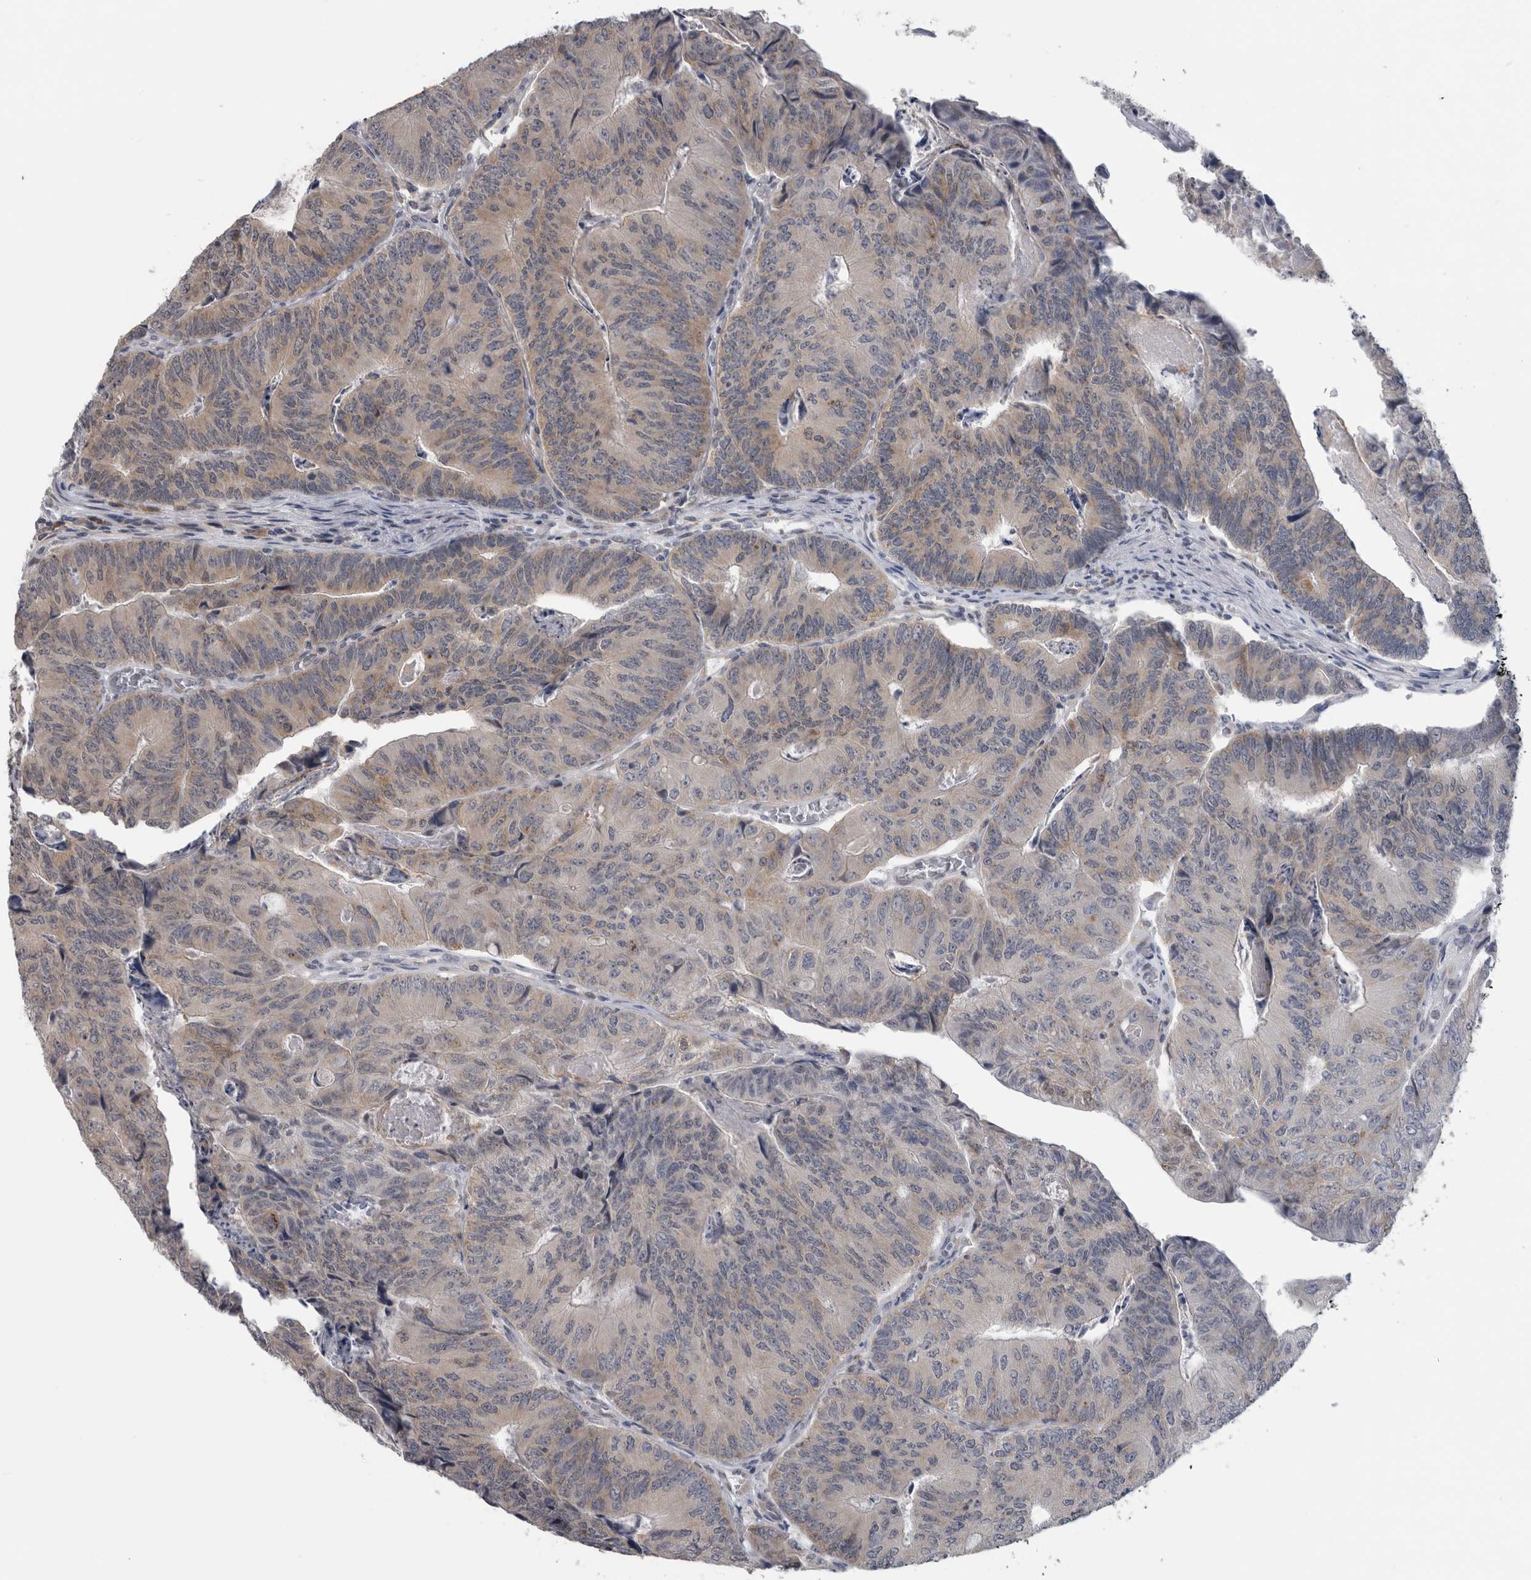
{"staining": {"intensity": "weak", "quantity": "<25%", "location": "cytoplasmic/membranous"}, "tissue": "colorectal cancer", "cell_type": "Tumor cells", "image_type": "cancer", "snomed": [{"axis": "morphology", "description": "Adenocarcinoma, NOS"}, {"axis": "topography", "description": "Colon"}], "caption": "Tumor cells are negative for brown protein staining in colorectal cancer (adenocarcinoma). The staining is performed using DAB (3,3'-diaminobenzidine) brown chromogen with nuclei counter-stained in using hematoxylin.", "gene": "TMEM242", "patient": {"sex": "female", "age": 67}}